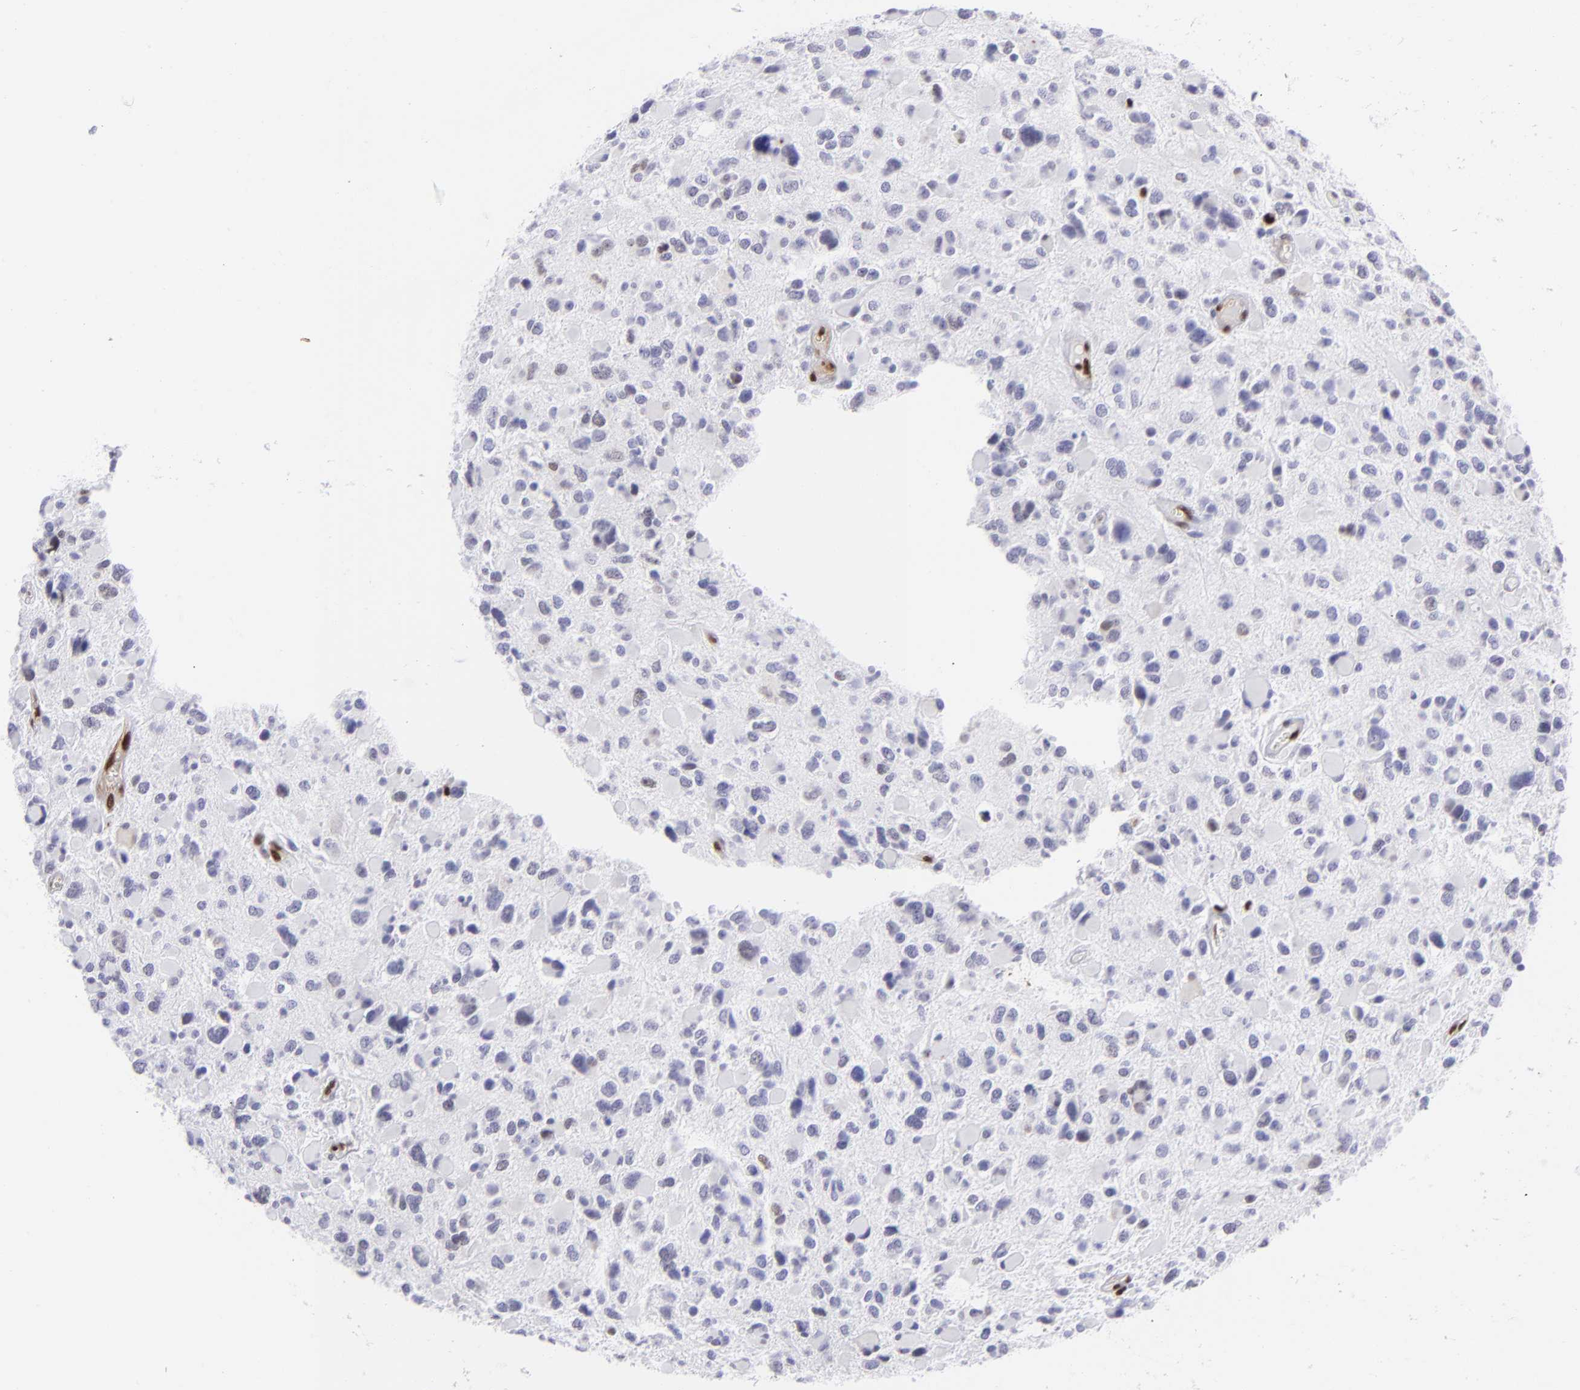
{"staining": {"intensity": "moderate", "quantity": "<25%", "location": "nuclear"}, "tissue": "glioma", "cell_type": "Tumor cells", "image_type": "cancer", "snomed": [{"axis": "morphology", "description": "Glioma, malignant, High grade"}, {"axis": "topography", "description": "Brain"}], "caption": "Tumor cells exhibit moderate nuclear positivity in about <25% of cells in glioma.", "gene": "ETS1", "patient": {"sex": "female", "age": 37}}